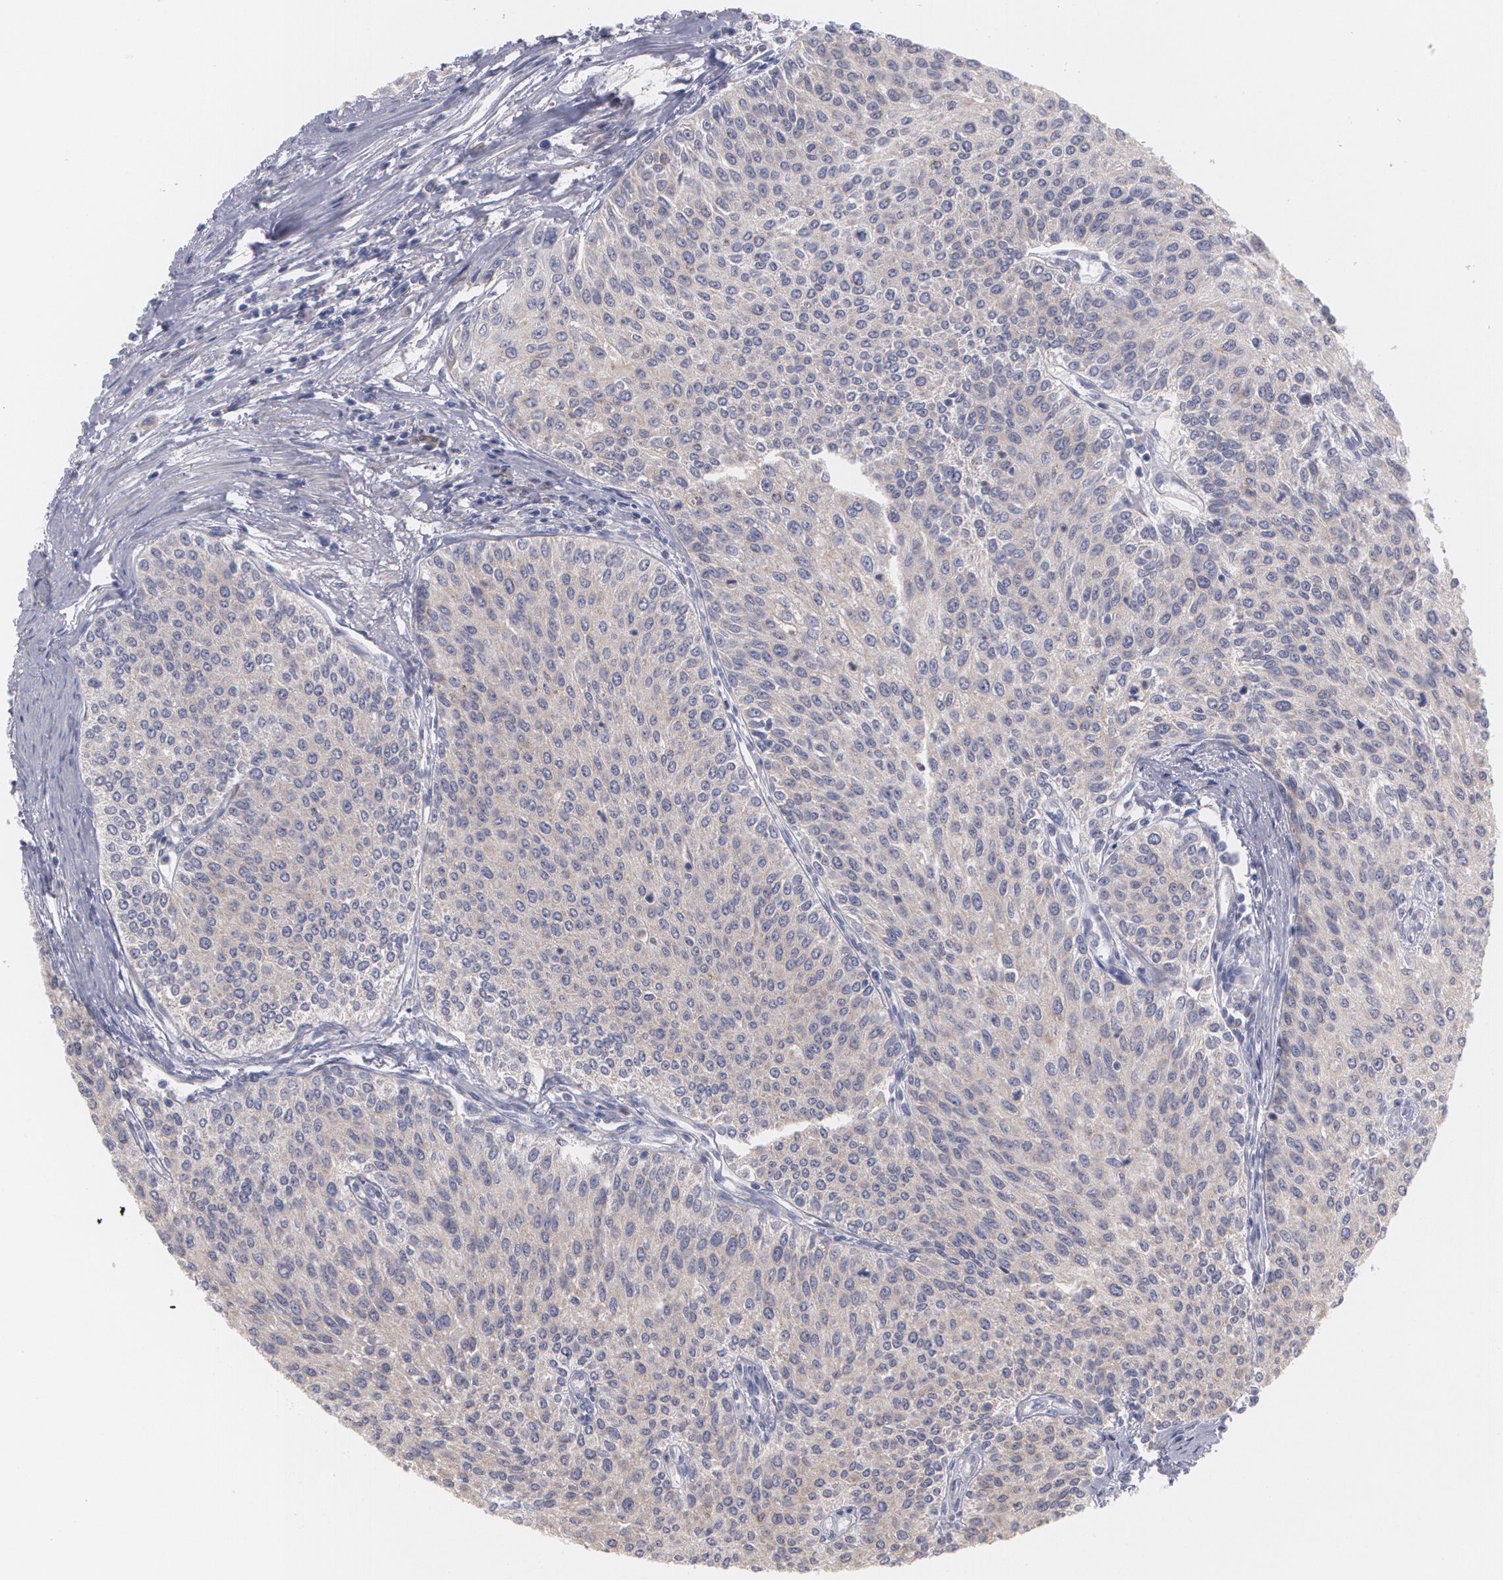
{"staining": {"intensity": "weak", "quantity": ">75%", "location": "cytoplasmic/membranous"}, "tissue": "urothelial cancer", "cell_type": "Tumor cells", "image_type": "cancer", "snomed": [{"axis": "morphology", "description": "Urothelial carcinoma, Low grade"}, {"axis": "topography", "description": "Urinary bladder"}], "caption": "IHC staining of urothelial cancer, which reveals low levels of weak cytoplasmic/membranous positivity in approximately >75% of tumor cells indicating weak cytoplasmic/membranous protein positivity. The staining was performed using DAB (brown) for protein detection and nuclei were counterstained in hematoxylin (blue).", "gene": "MTHFD1", "patient": {"sex": "female", "age": 73}}